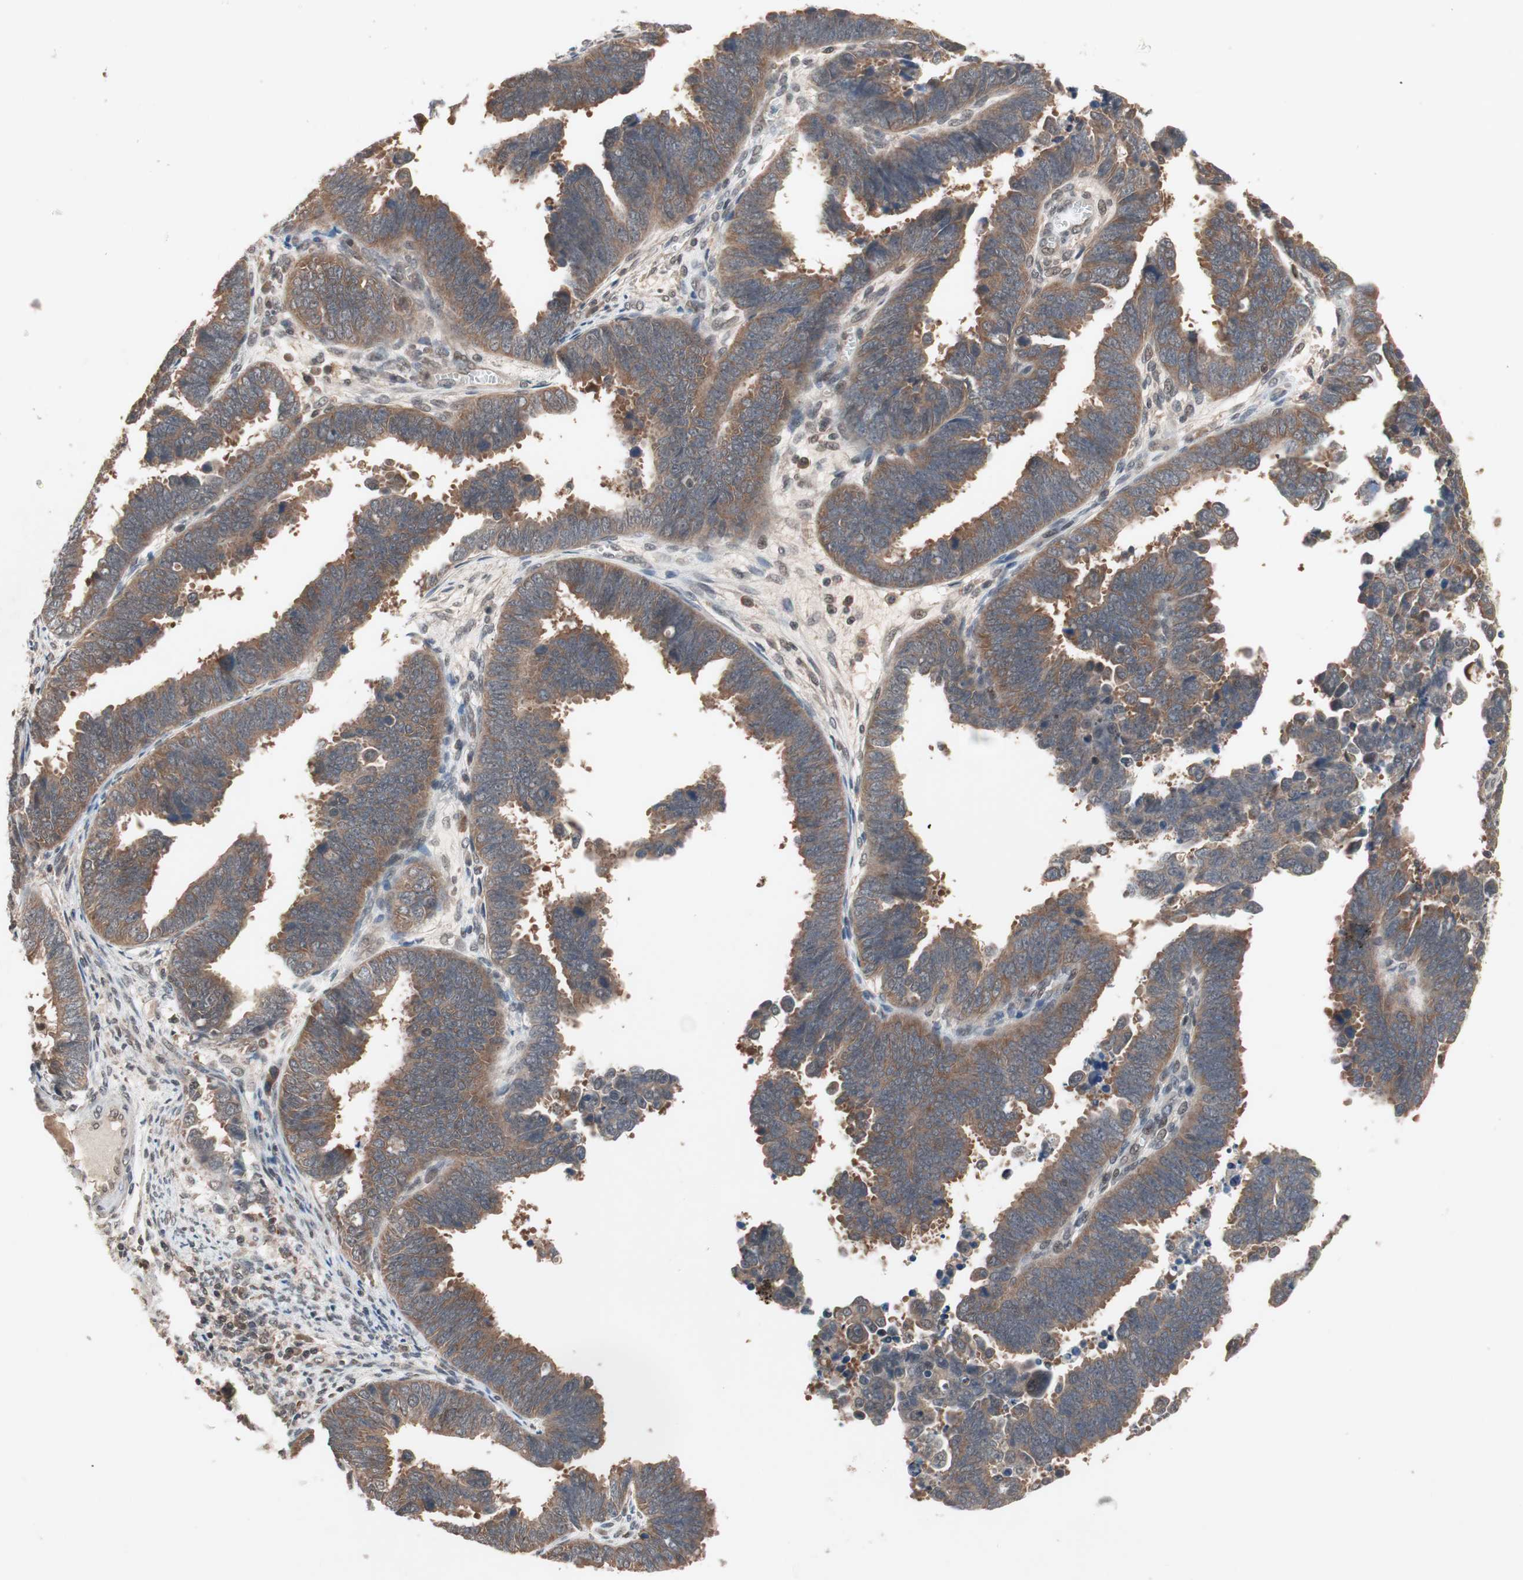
{"staining": {"intensity": "moderate", "quantity": ">75%", "location": "cytoplasmic/membranous"}, "tissue": "endometrial cancer", "cell_type": "Tumor cells", "image_type": "cancer", "snomed": [{"axis": "morphology", "description": "Adenocarcinoma, NOS"}, {"axis": "topography", "description": "Endometrium"}], "caption": "About >75% of tumor cells in human endometrial cancer (adenocarcinoma) demonstrate moderate cytoplasmic/membranous protein positivity as visualized by brown immunohistochemical staining.", "gene": "GART", "patient": {"sex": "female", "age": 75}}